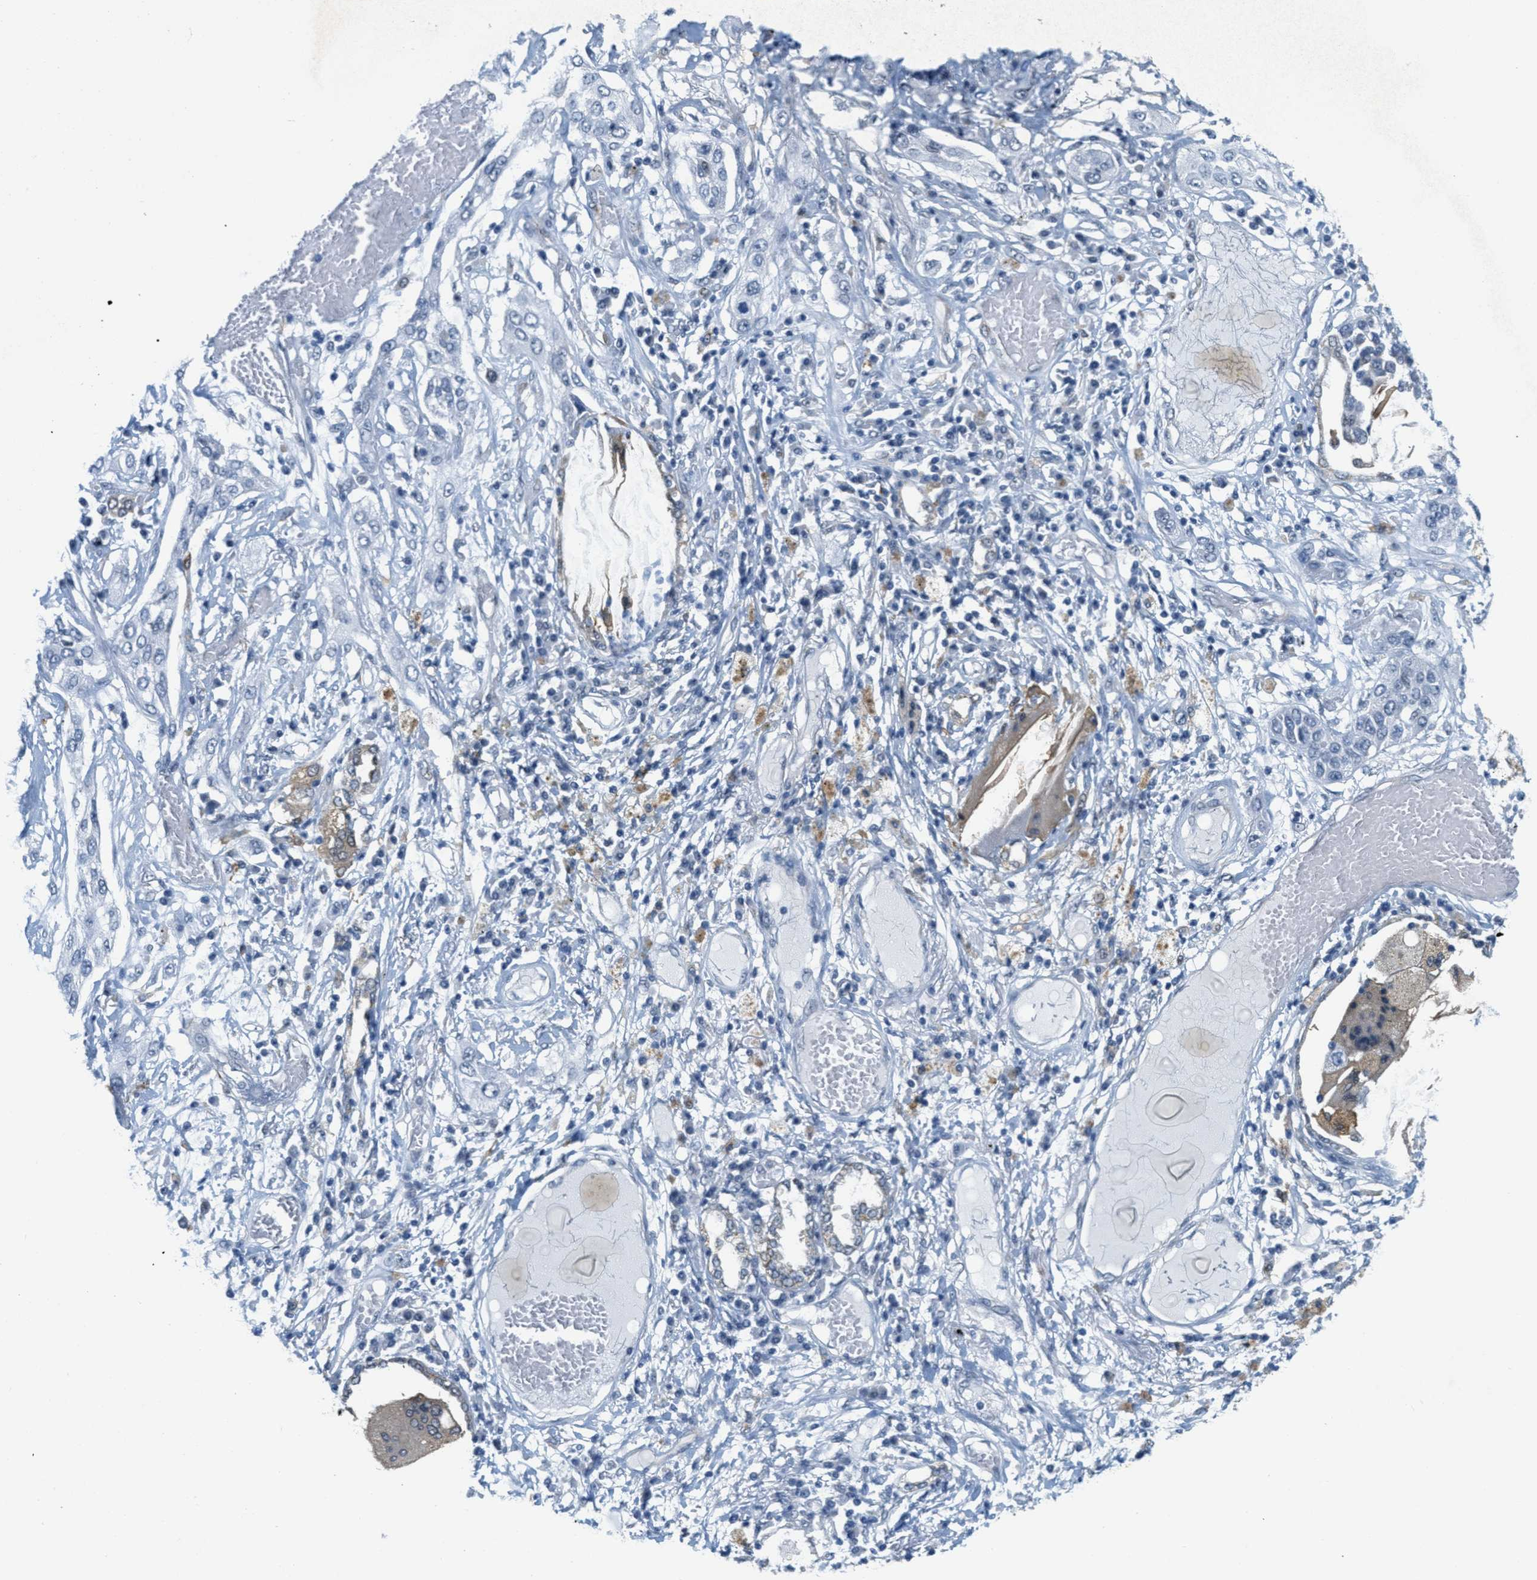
{"staining": {"intensity": "negative", "quantity": "none", "location": "none"}, "tissue": "lung cancer", "cell_type": "Tumor cells", "image_type": "cancer", "snomed": [{"axis": "morphology", "description": "Squamous cell carcinoma, NOS"}, {"axis": "topography", "description": "Lung"}], "caption": "Immunohistochemical staining of human lung squamous cell carcinoma shows no significant expression in tumor cells. (DAB immunohistochemistry (IHC), high magnification).", "gene": "HS3ST2", "patient": {"sex": "male", "age": 65}}